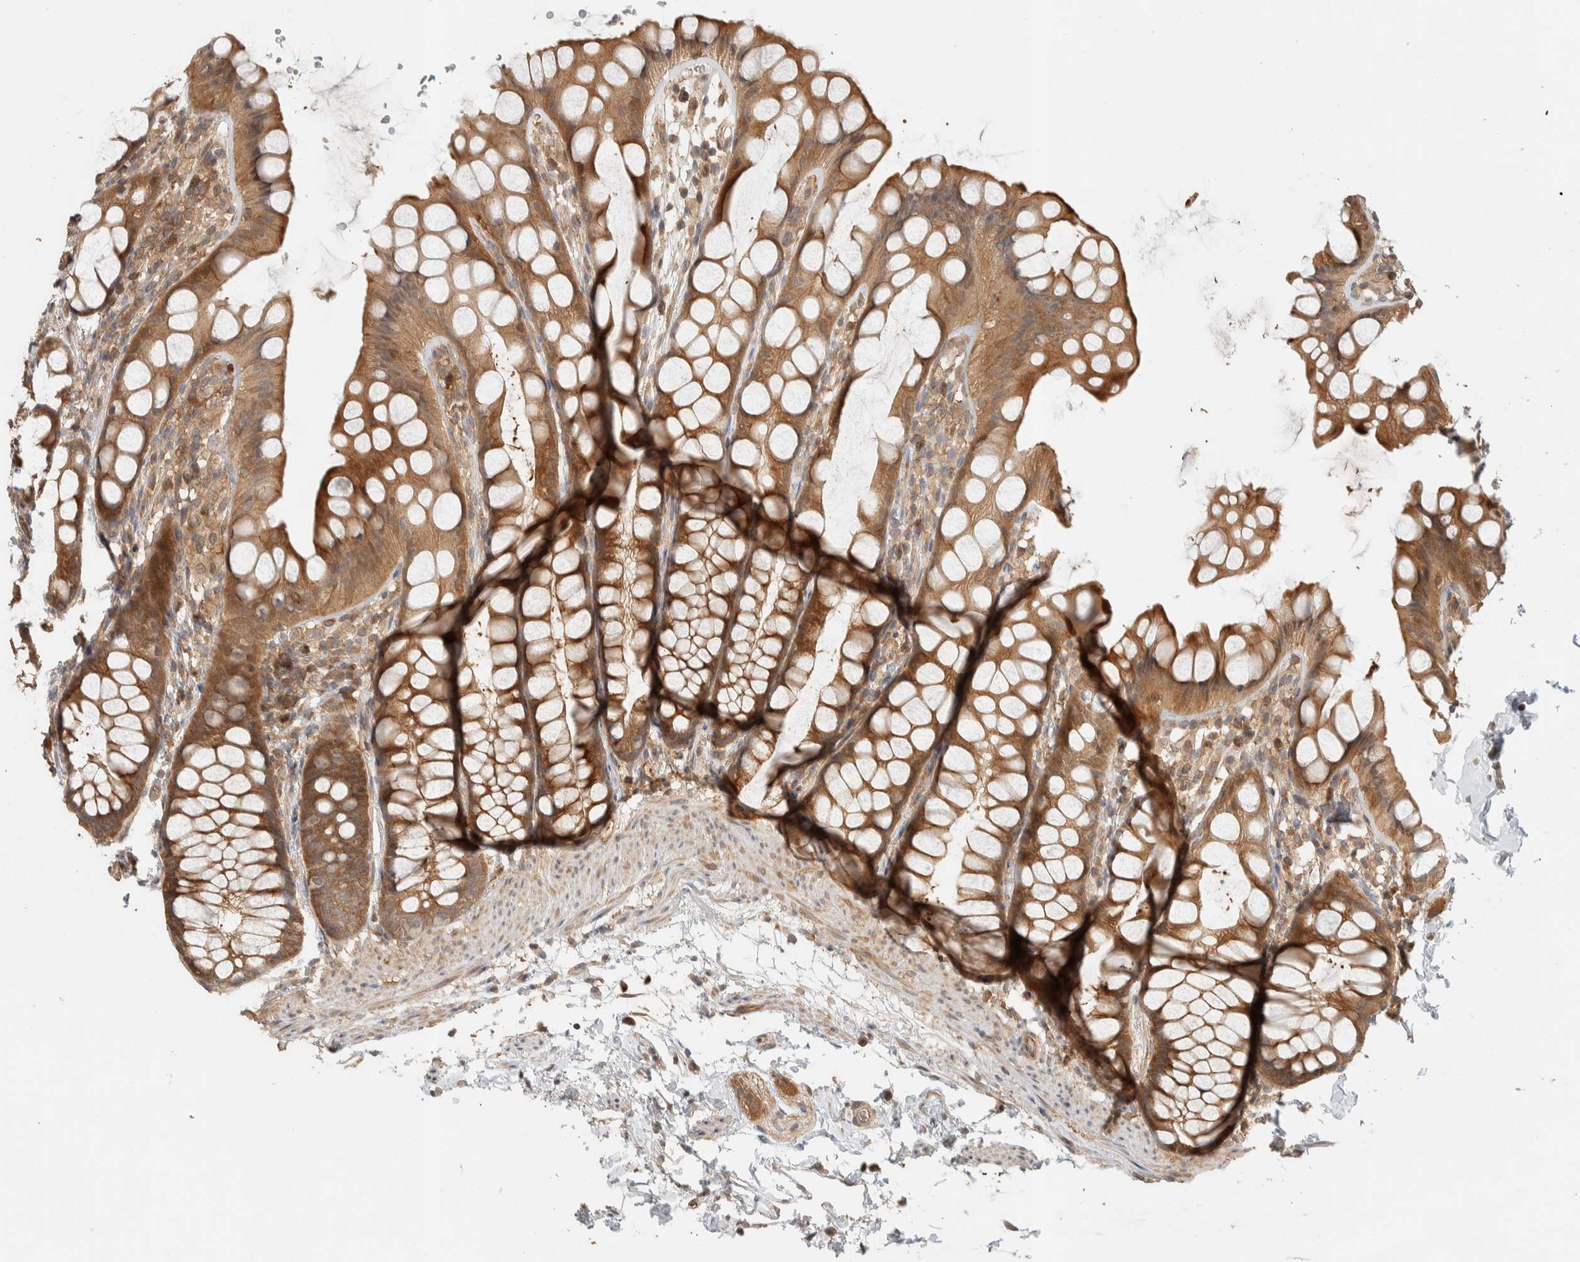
{"staining": {"intensity": "moderate", "quantity": ">75%", "location": "cytoplasmic/membranous"}, "tissue": "rectum", "cell_type": "Glandular cells", "image_type": "normal", "snomed": [{"axis": "morphology", "description": "Normal tissue, NOS"}, {"axis": "topography", "description": "Rectum"}], "caption": "A photomicrograph showing moderate cytoplasmic/membranous positivity in about >75% of glandular cells in normal rectum, as visualized by brown immunohistochemical staining.", "gene": "ADSS2", "patient": {"sex": "female", "age": 65}}